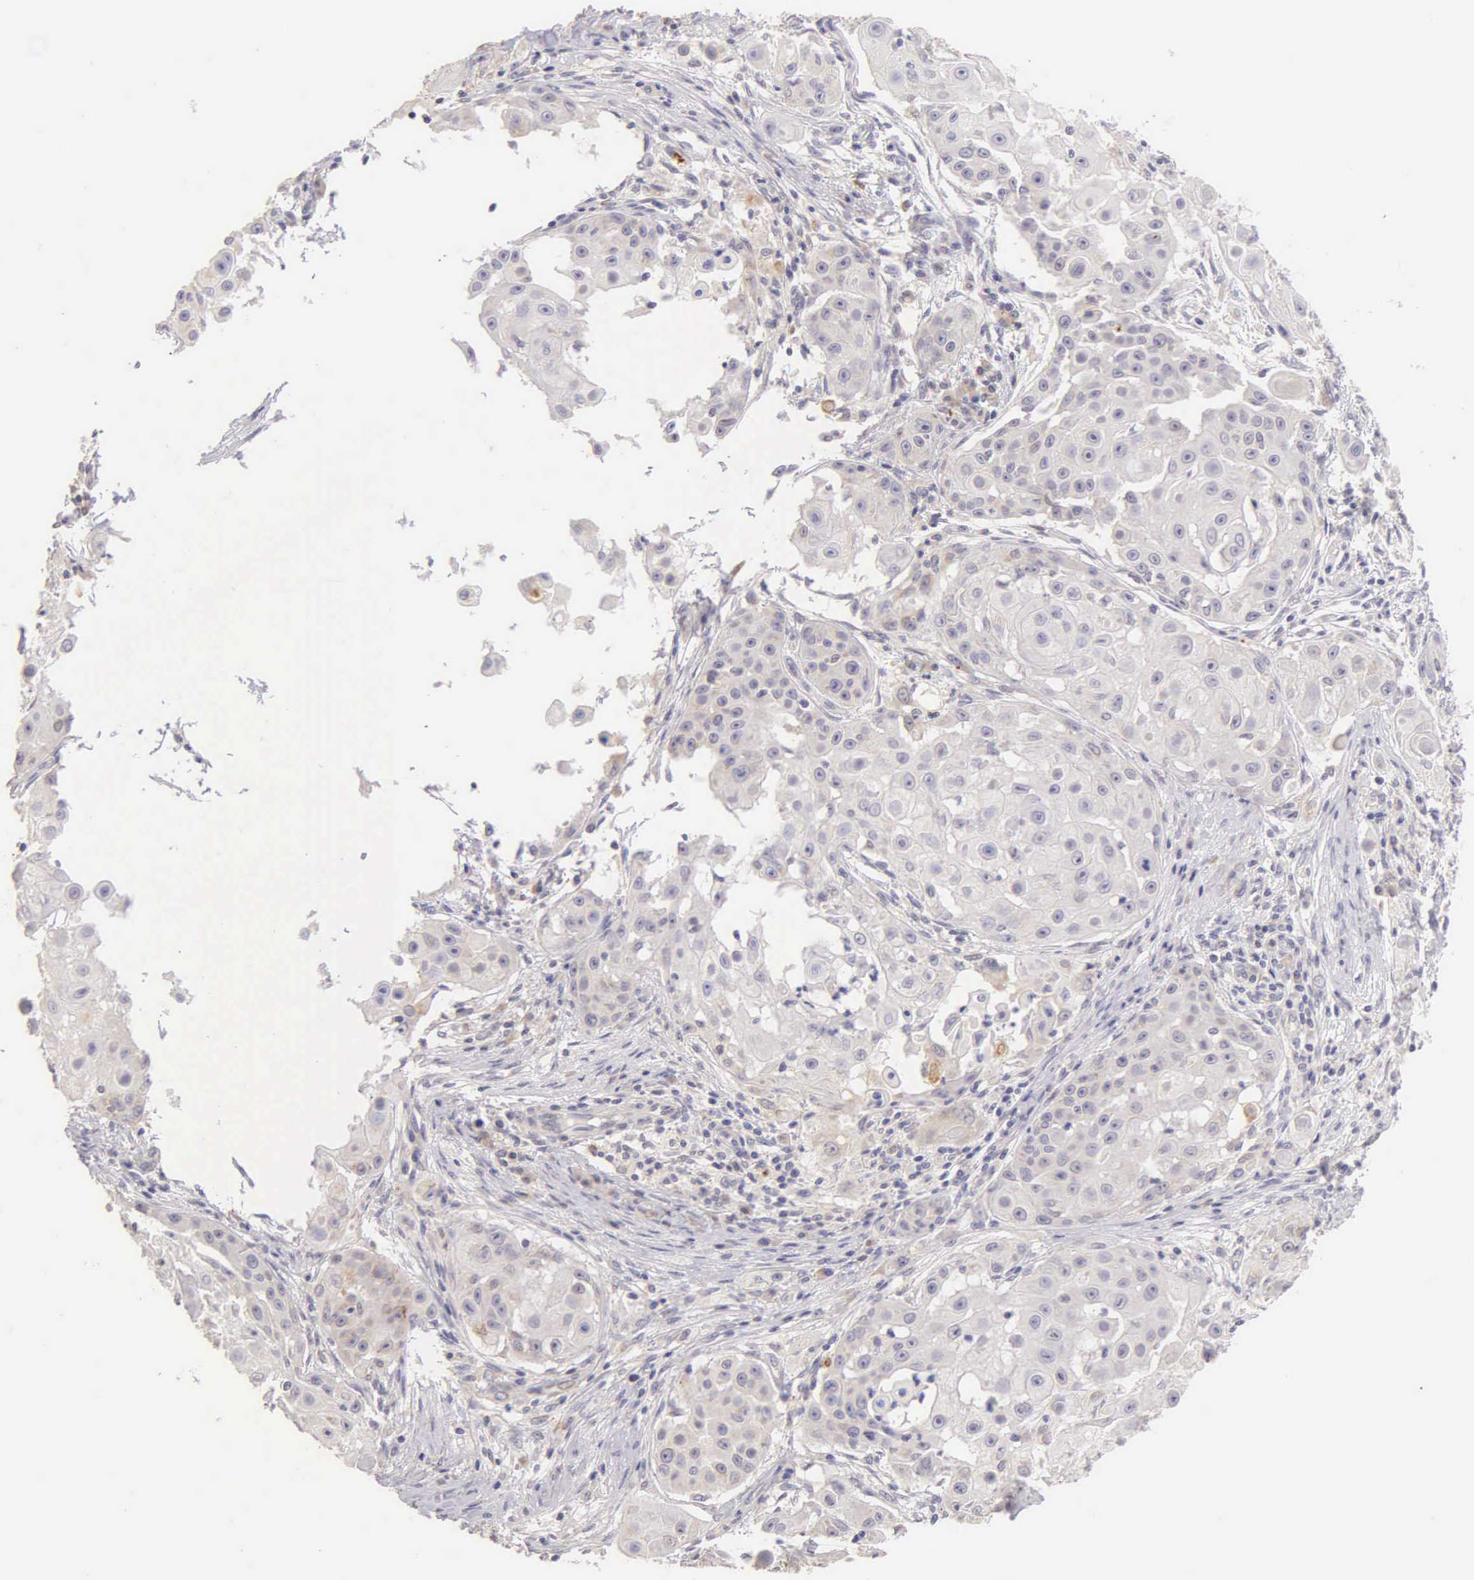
{"staining": {"intensity": "negative", "quantity": "none", "location": "none"}, "tissue": "skin cancer", "cell_type": "Tumor cells", "image_type": "cancer", "snomed": [{"axis": "morphology", "description": "Squamous cell carcinoma, NOS"}, {"axis": "topography", "description": "Skin"}], "caption": "There is no significant staining in tumor cells of skin squamous cell carcinoma. (Stains: DAB (3,3'-diaminobenzidine) immunohistochemistry (IHC) with hematoxylin counter stain, Microscopy: brightfield microscopy at high magnification).", "gene": "ESR1", "patient": {"sex": "female", "age": 57}}